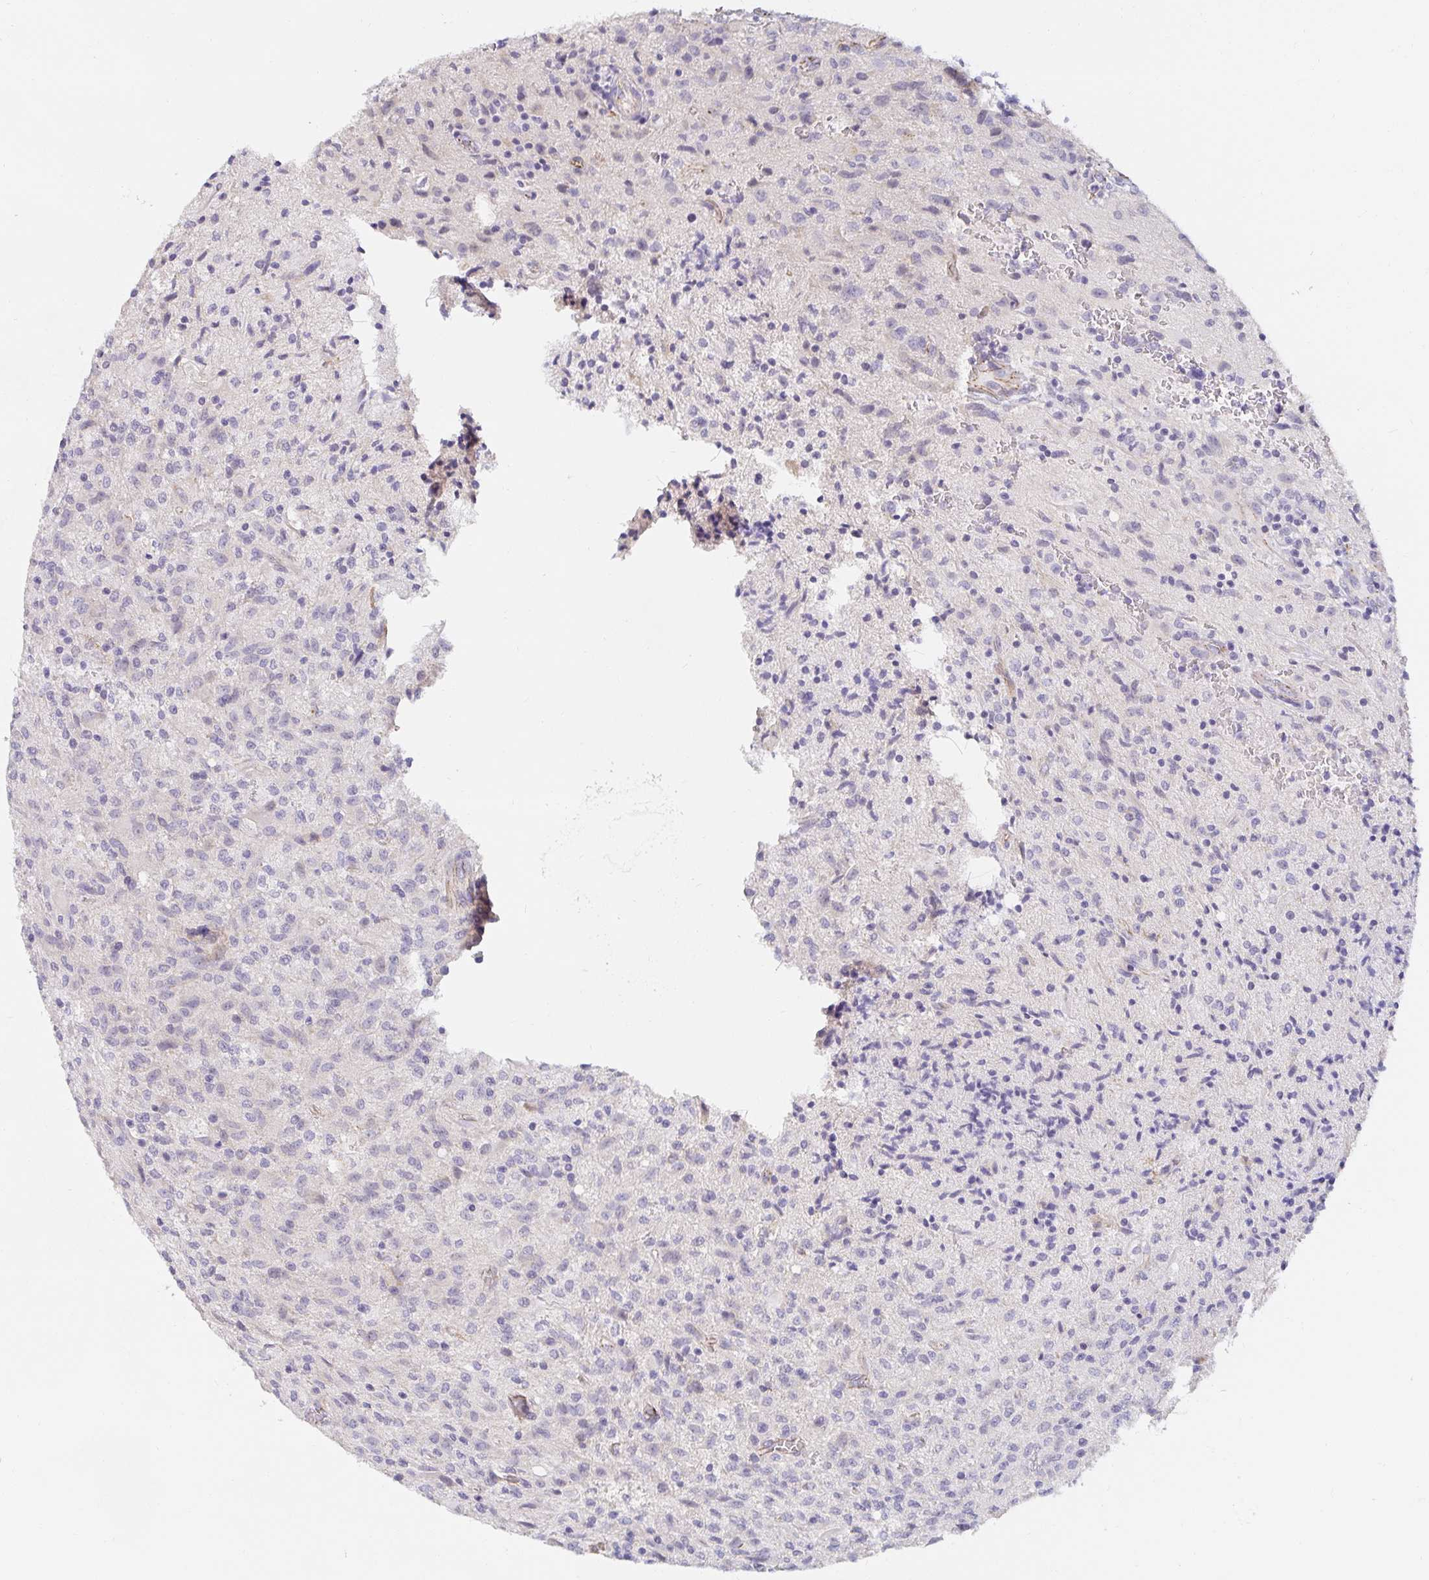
{"staining": {"intensity": "negative", "quantity": "none", "location": "none"}, "tissue": "glioma", "cell_type": "Tumor cells", "image_type": "cancer", "snomed": [{"axis": "morphology", "description": "Glioma, malignant, High grade"}, {"axis": "topography", "description": "Brain"}], "caption": "This is an IHC image of glioma. There is no positivity in tumor cells.", "gene": "PDX1", "patient": {"sex": "male", "age": 68}}